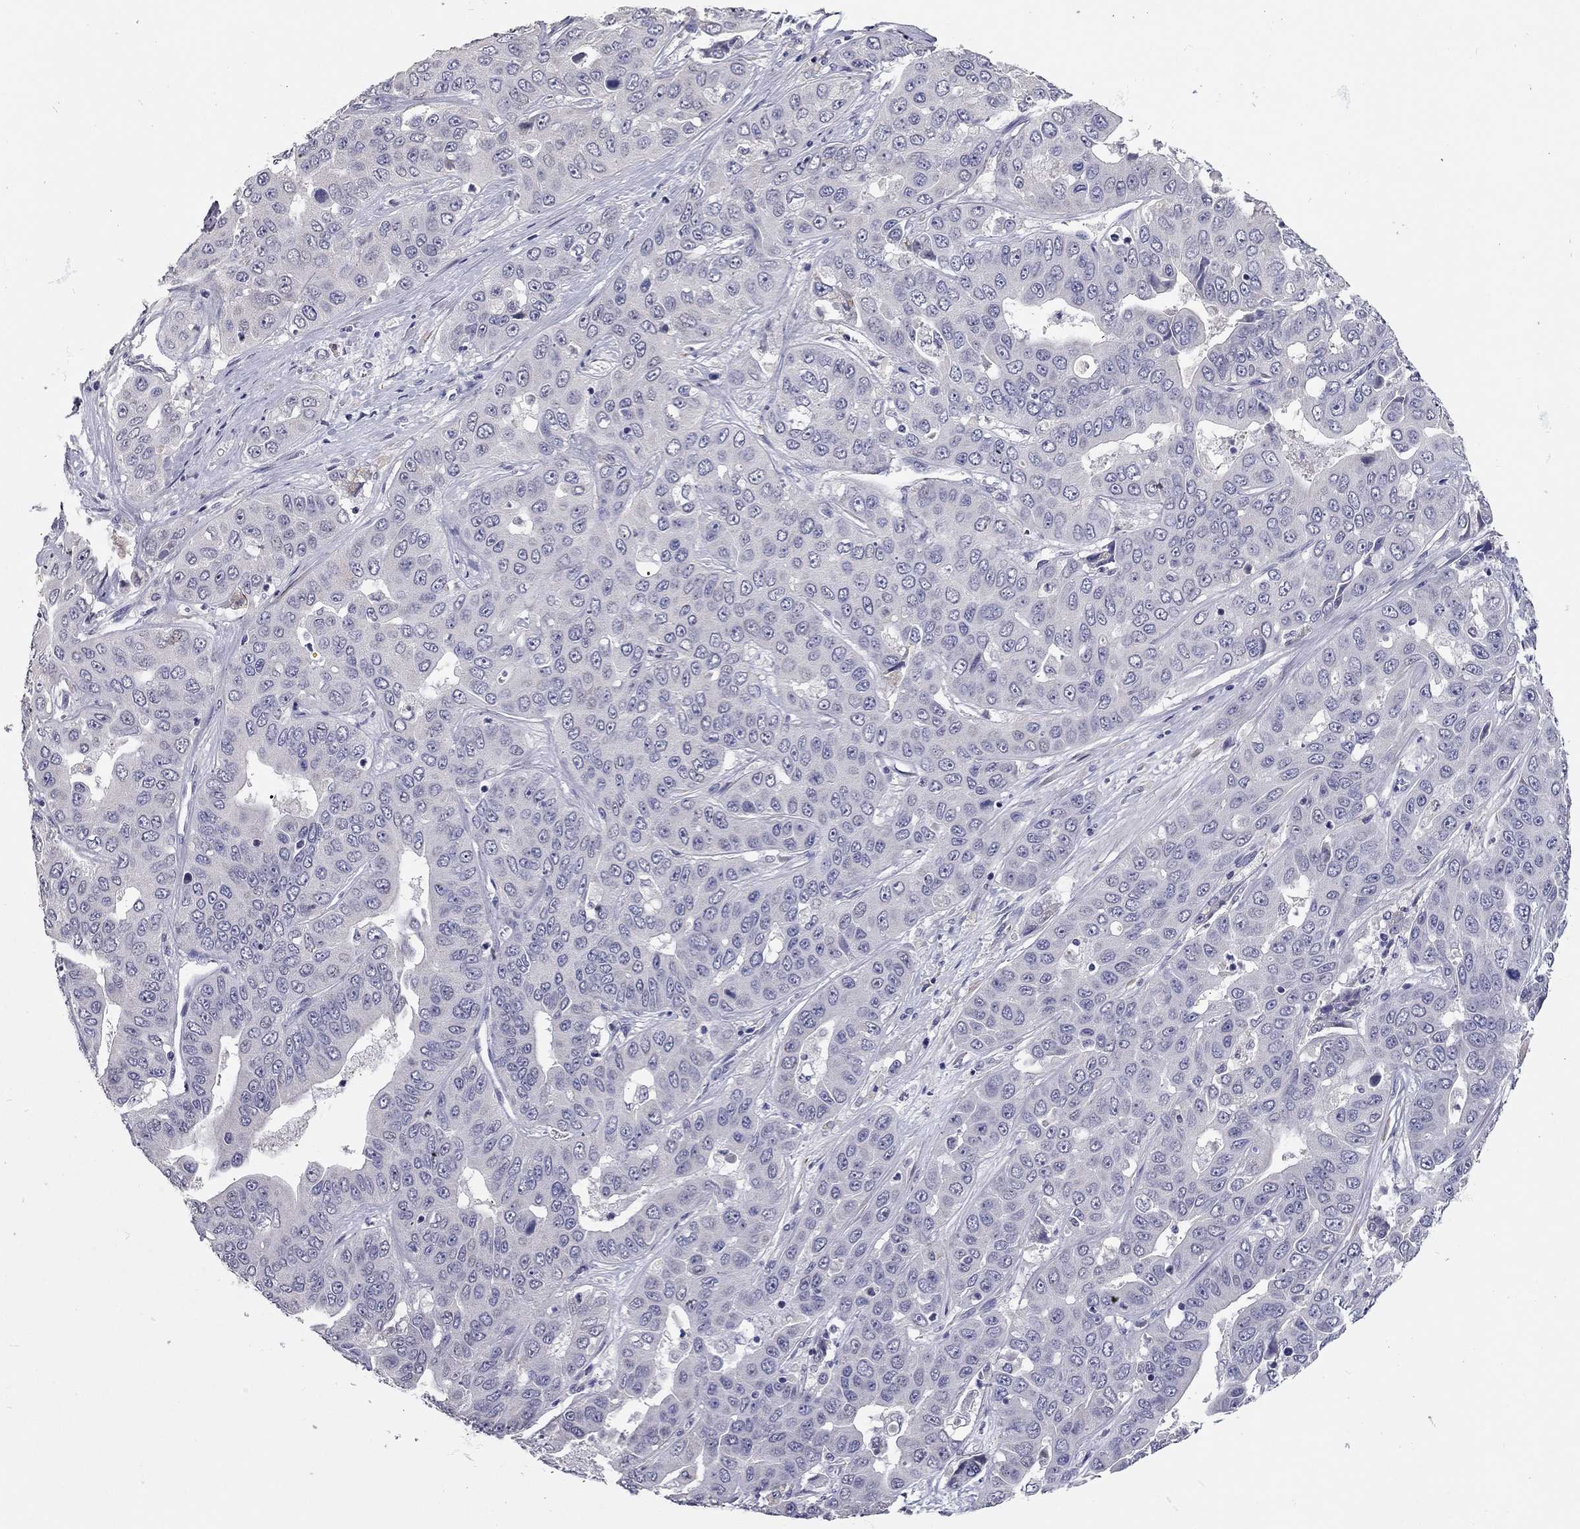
{"staining": {"intensity": "negative", "quantity": "none", "location": "none"}, "tissue": "liver cancer", "cell_type": "Tumor cells", "image_type": "cancer", "snomed": [{"axis": "morphology", "description": "Cholangiocarcinoma"}, {"axis": "topography", "description": "Liver"}], "caption": "This is a image of immunohistochemistry (IHC) staining of cholangiocarcinoma (liver), which shows no expression in tumor cells.", "gene": "SCARB1", "patient": {"sex": "female", "age": 52}}